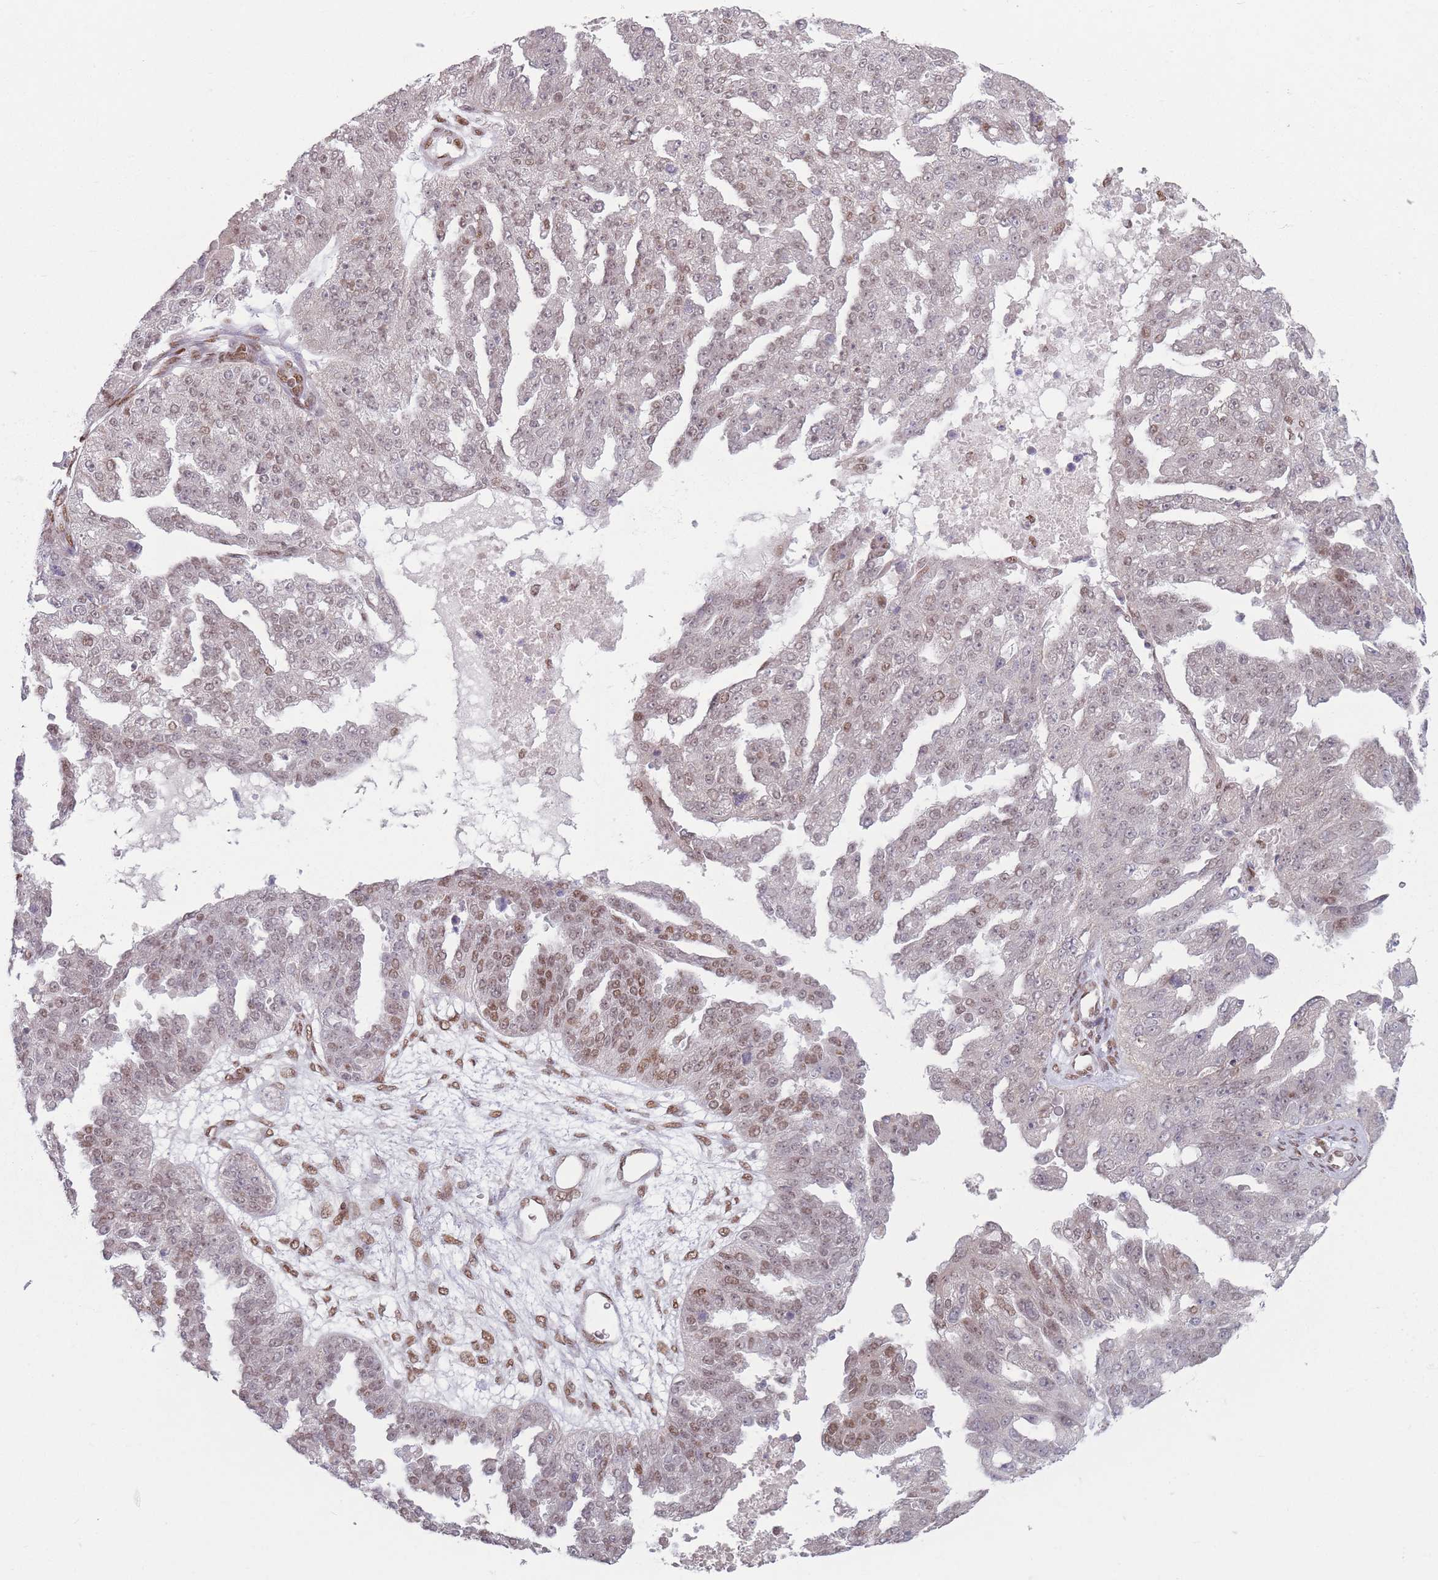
{"staining": {"intensity": "moderate", "quantity": "25%-75%", "location": "nuclear"}, "tissue": "ovarian cancer", "cell_type": "Tumor cells", "image_type": "cancer", "snomed": [{"axis": "morphology", "description": "Cystadenocarcinoma, serous, NOS"}, {"axis": "topography", "description": "Ovary"}], "caption": "Human serous cystadenocarcinoma (ovarian) stained for a protein (brown) displays moderate nuclear positive expression in about 25%-75% of tumor cells.", "gene": "SH3BGRL2", "patient": {"sex": "female", "age": 58}}